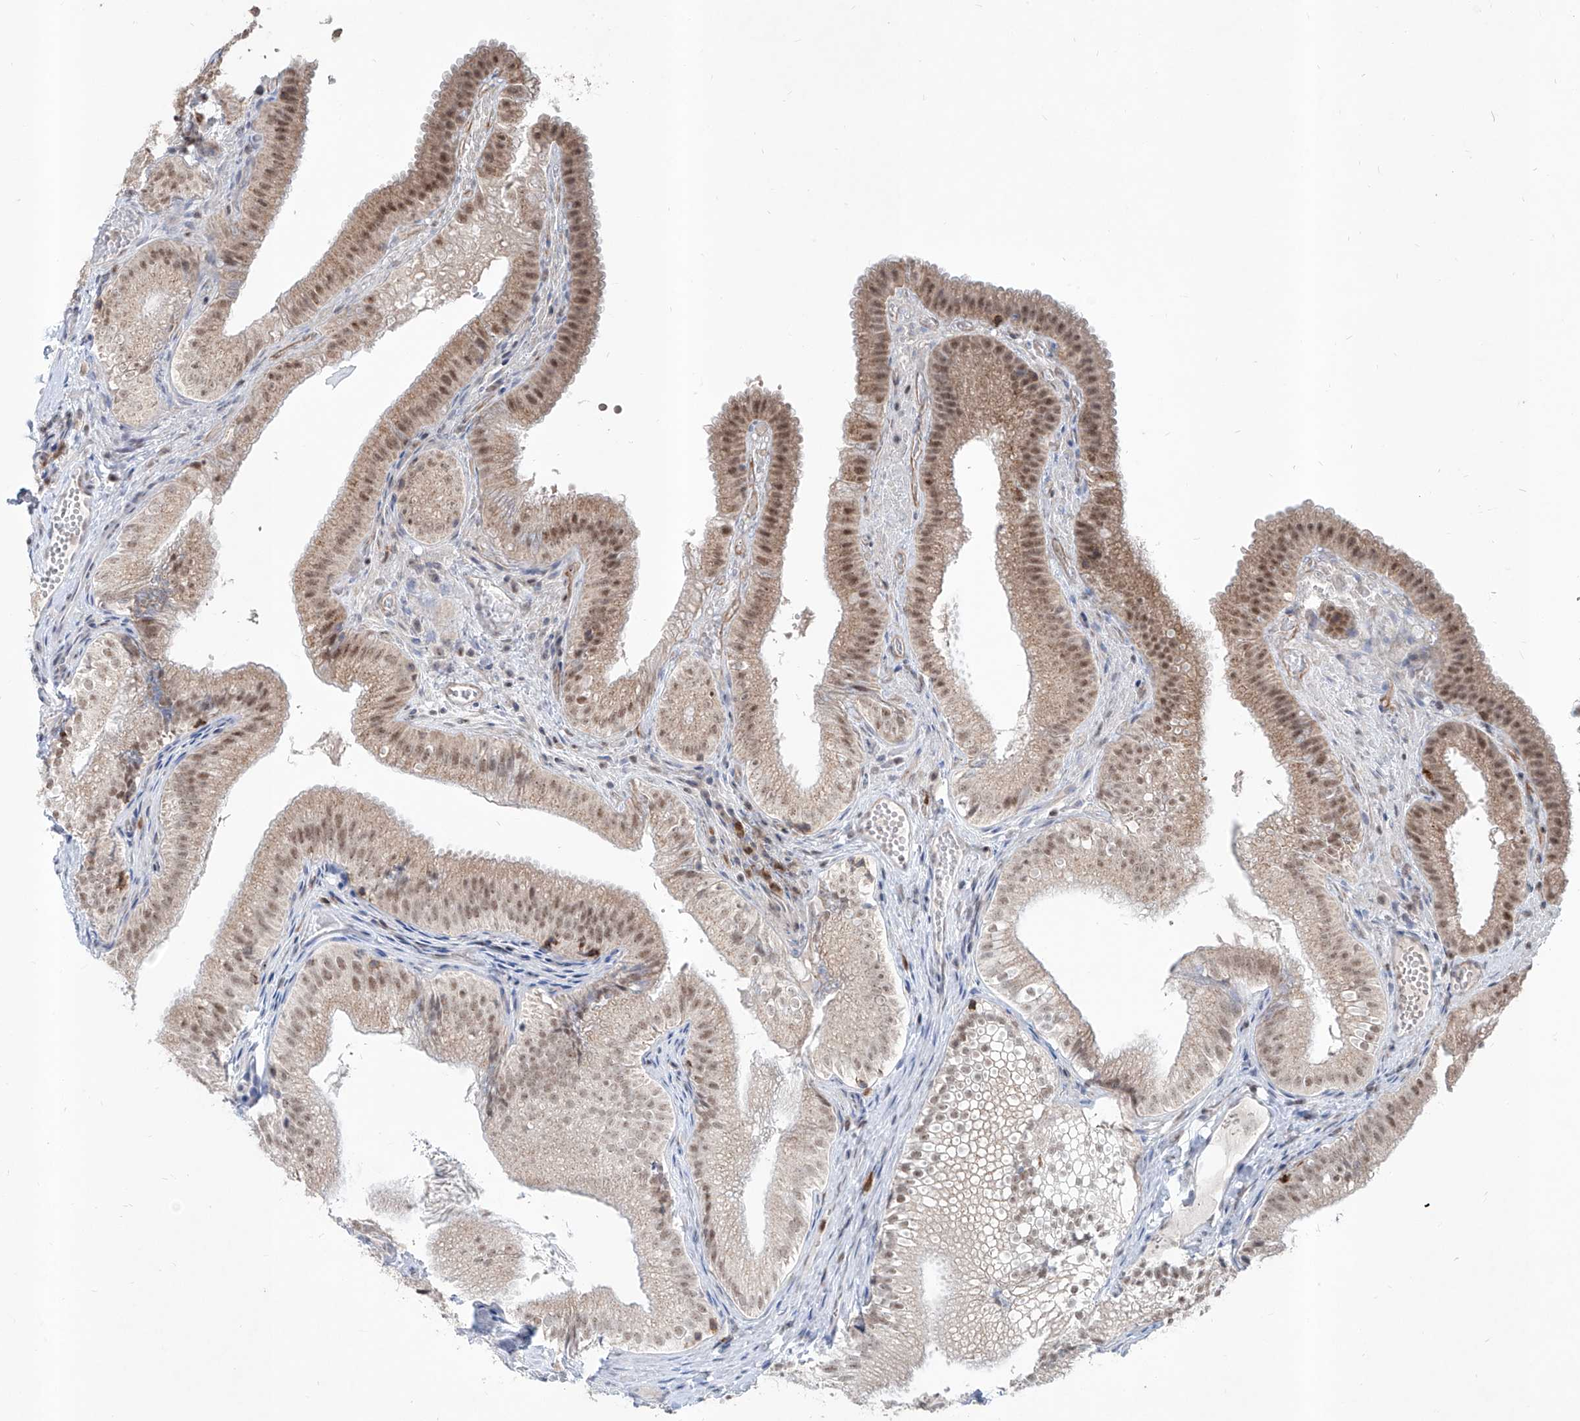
{"staining": {"intensity": "moderate", "quantity": ">75%", "location": "cytoplasmic/membranous,nuclear"}, "tissue": "gallbladder", "cell_type": "Glandular cells", "image_type": "normal", "snomed": [{"axis": "morphology", "description": "Normal tissue, NOS"}, {"axis": "topography", "description": "Gallbladder"}], "caption": "A brown stain labels moderate cytoplasmic/membranous,nuclear staining of a protein in glandular cells of normal gallbladder. Nuclei are stained in blue.", "gene": "ZBTB48", "patient": {"sex": "female", "age": 30}}